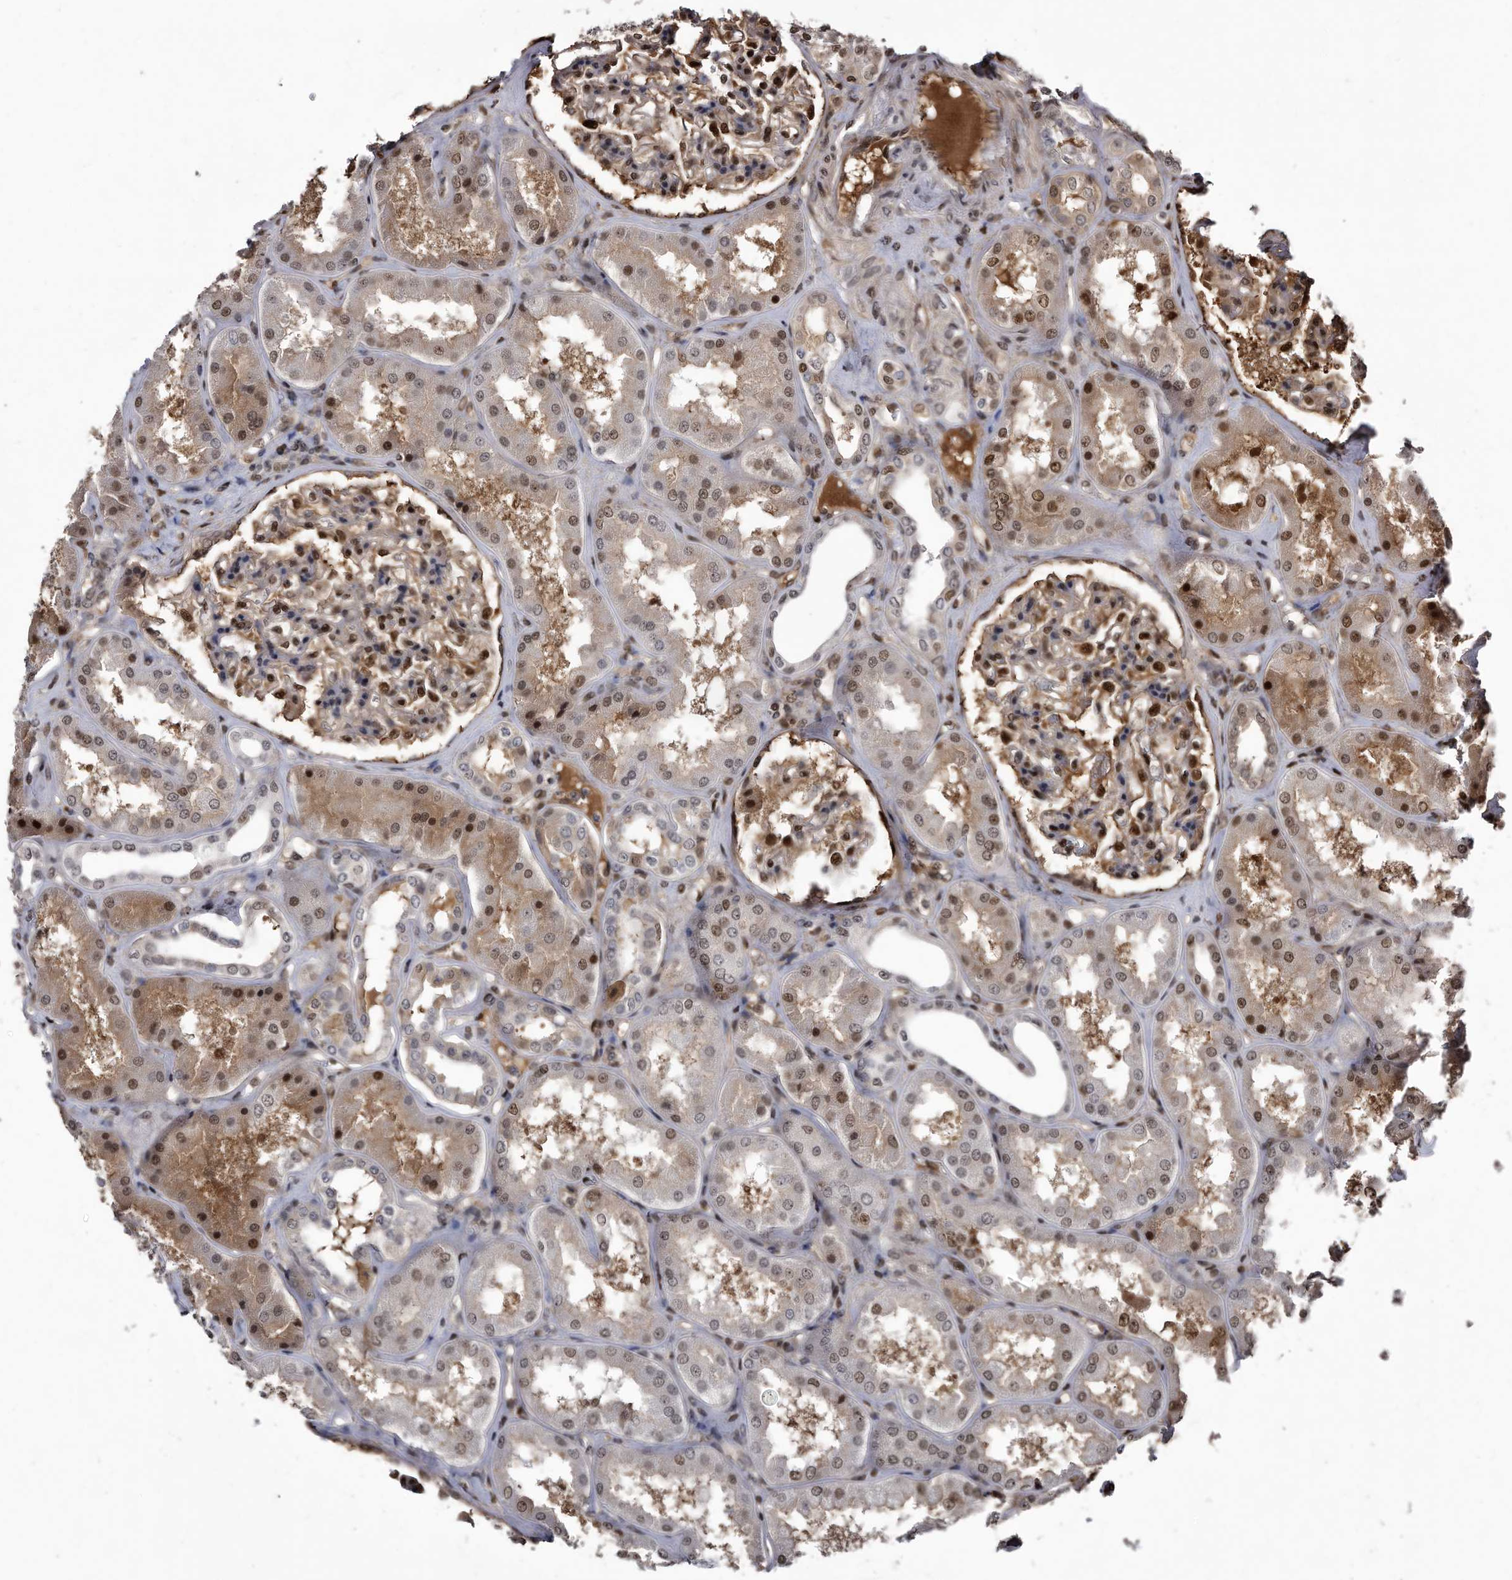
{"staining": {"intensity": "moderate", "quantity": ">75%", "location": "cytoplasmic/membranous,nuclear"}, "tissue": "kidney", "cell_type": "Cells in glomeruli", "image_type": "normal", "snomed": [{"axis": "morphology", "description": "Normal tissue, NOS"}, {"axis": "topography", "description": "Kidney"}], "caption": "DAB immunohistochemical staining of normal human kidney exhibits moderate cytoplasmic/membranous,nuclear protein staining in about >75% of cells in glomeruli. Immunohistochemistry stains the protein of interest in brown and the nuclei are stained blue.", "gene": "RAD23B", "patient": {"sex": "female", "age": 56}}